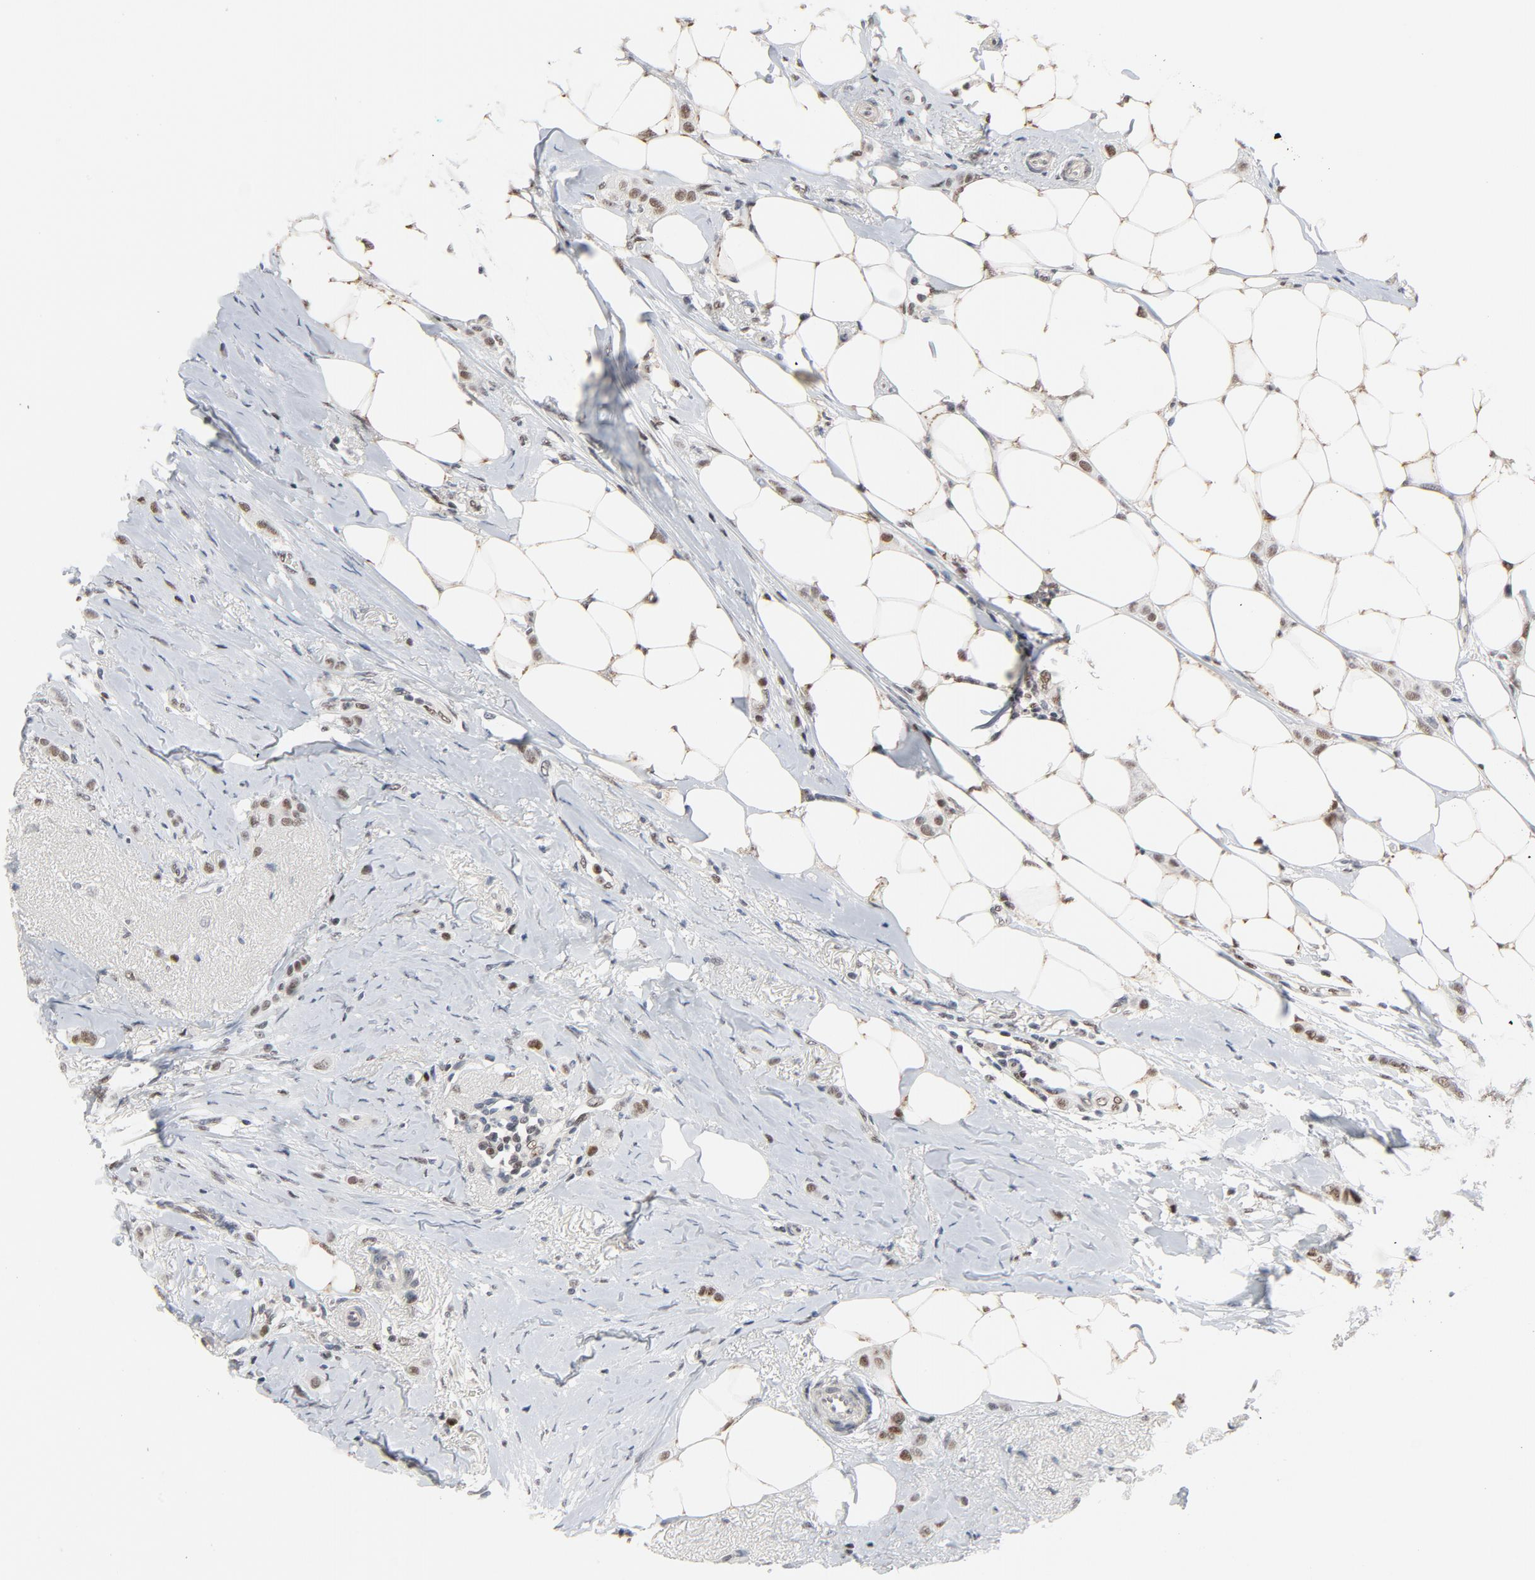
{"staining": {"intensity": "moderate", "quantity": ">75%", "location": "nuclear"}, "tissue": "breast cancer", "cell_type": "Tumor cells", "image_type": "cancer", "snomed": [{"axis": "morphology", "description": "Lobular carcinoma"}, {"axis": "topography", "description": "Breast"}], "caption": "Immunohistochemical staining of human breast lobular carcinoma reveals moderate nuclear protein expression in approximately >75% of tumor cells.", "gene": "JMJD6", "patient": {"sex": "female", "age": 55}}